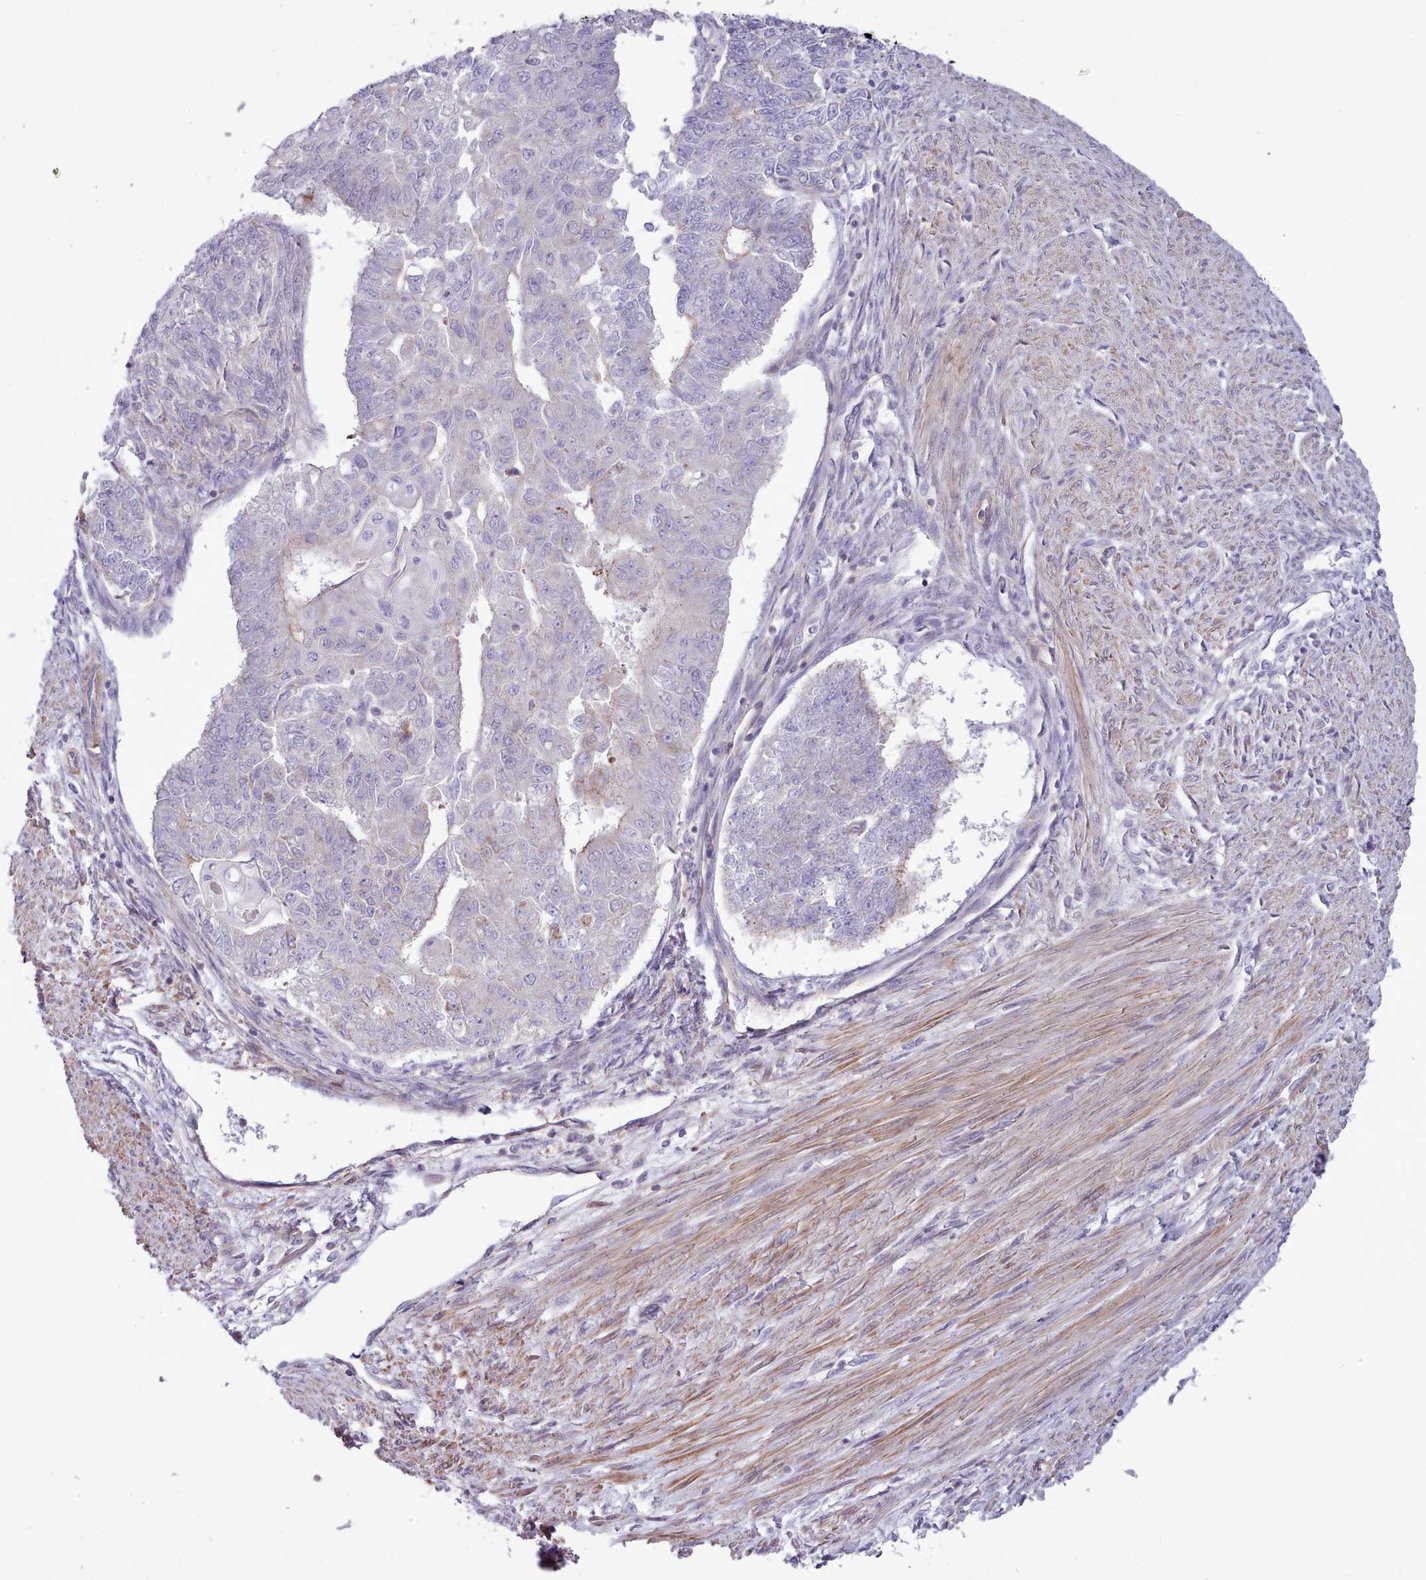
{"staining": {"intensity": "weak", "quantity": "<25%", "location": "cytoplasmic/membranous"}, "tissue": "endometrial cancer", "cell_type": "Tumor cells", "image_type": "cancer", "snomed": [{"axis": "morphology", "description": "Adenocarcinoma, NOS"}, {"axis": "topography", "description": "Endometrium"}], "caption": "Human endometrial cancer stained for a protein using immunohistochemistry (IHC) reveals no positivity in tumor cells.", "gene": "TENT4B", "patient": {"sex": "female", "age": 32}}